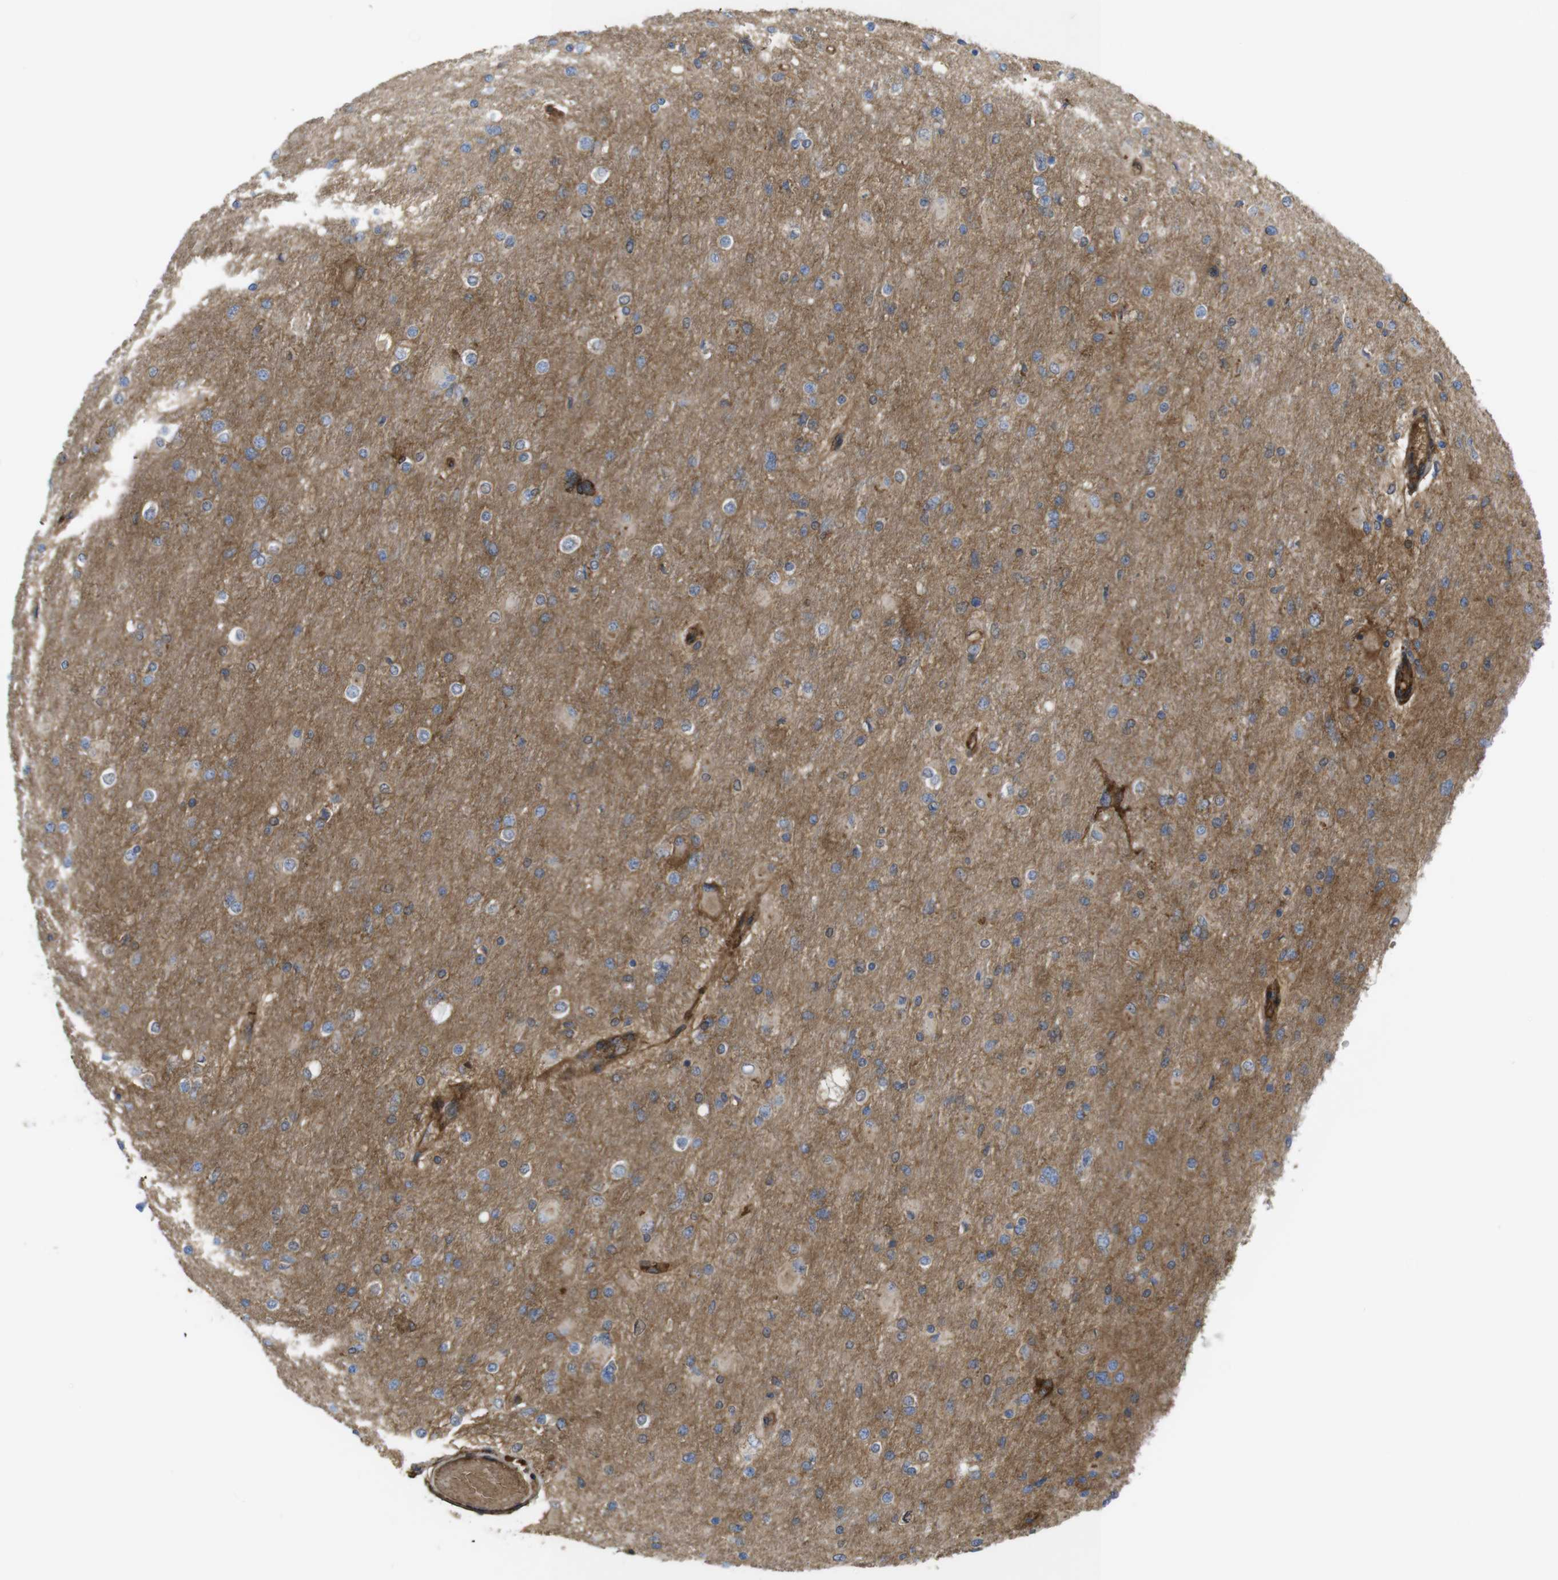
{"staining": {"intensity": "weak", "quantity": "25%-75%", "location": "cytoplasmic/membranous"}, "tissue": "glioma", "cell_type": "Tumor cells", "image_type": "cancer", "snomed": [{"axis": "morphology", "description": "Glioma, malignant, High grade"}, {"axis": "topography", "description": "Cerebral cortex"}], "caption": "A high-resolution photomicrograph shows IHC staining of glioma, which shows weak cytoplasmic/membranous expression in approximately 25%-75% of tumor cells. Immunohistochemistry (ihc) stains the protein of interest in brown and the nuclei are stained blue.", "gene": "CYBRD1", "patient": {"sex": "female", "age": 36}}